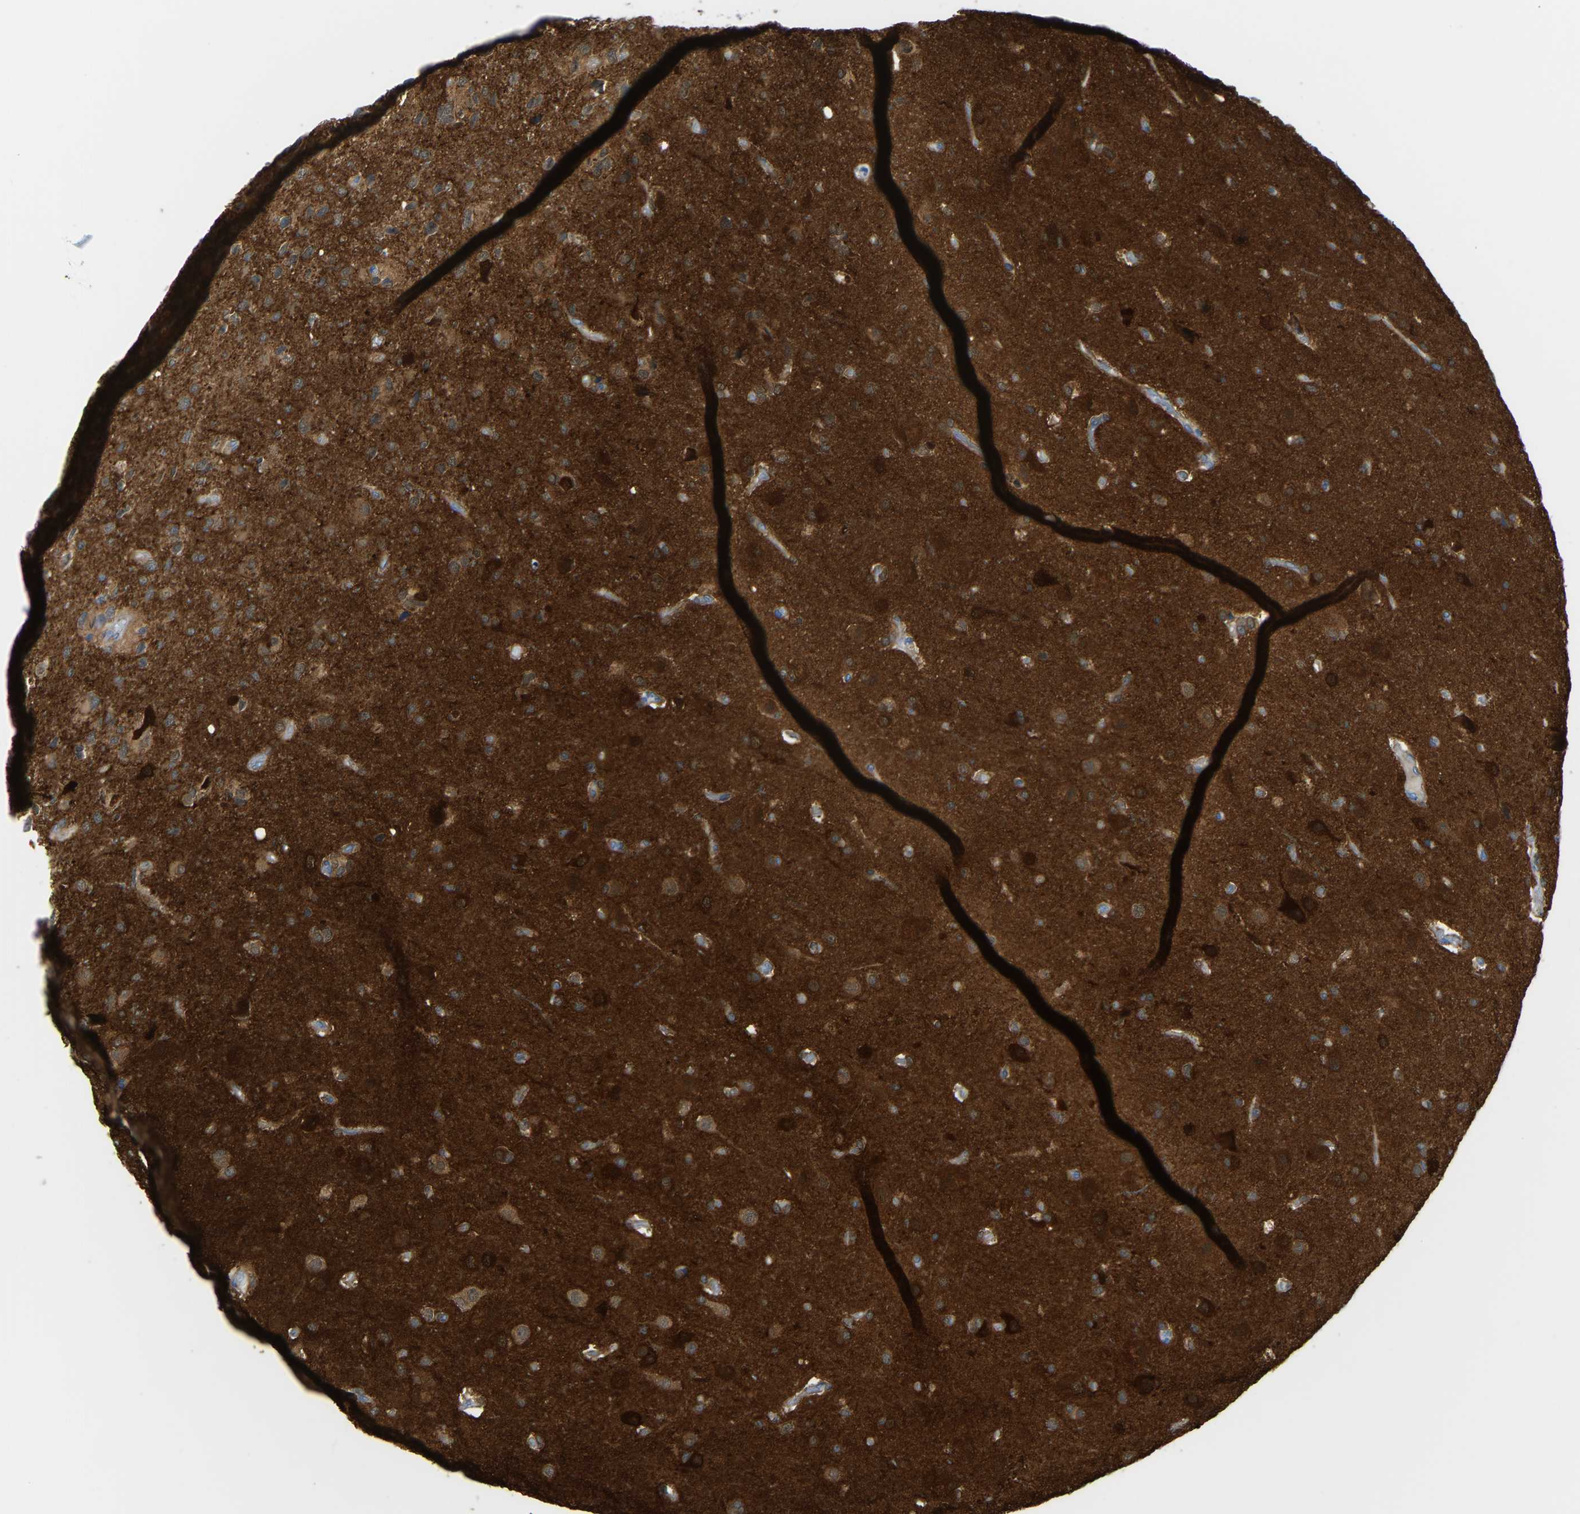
{"staining": {"intensity": "moderate", "quantity": ">75%", "location": "cytoplasmic/membranous"}, "tissue": "glioma", "cell_type": "Tumor cells", "image_type": "cancer", "snomed": [{"axis": "morphology", "description": "Glioma, malignant, High grade"}, {"axis": "topography", "description": "Brain"}], "caption": "IHC histopathology image of neoplastic tissue: human glioma stained using immunohistochemistry (IHC) exhibits medium levels of moderate protein expression localized specifically in the cytoplasmic/membranous of tumor cells, appearing as a cytoplasmic/membranous brown color.", "gene": "GDA", "patient": {"sex": "female", "age": 58}}